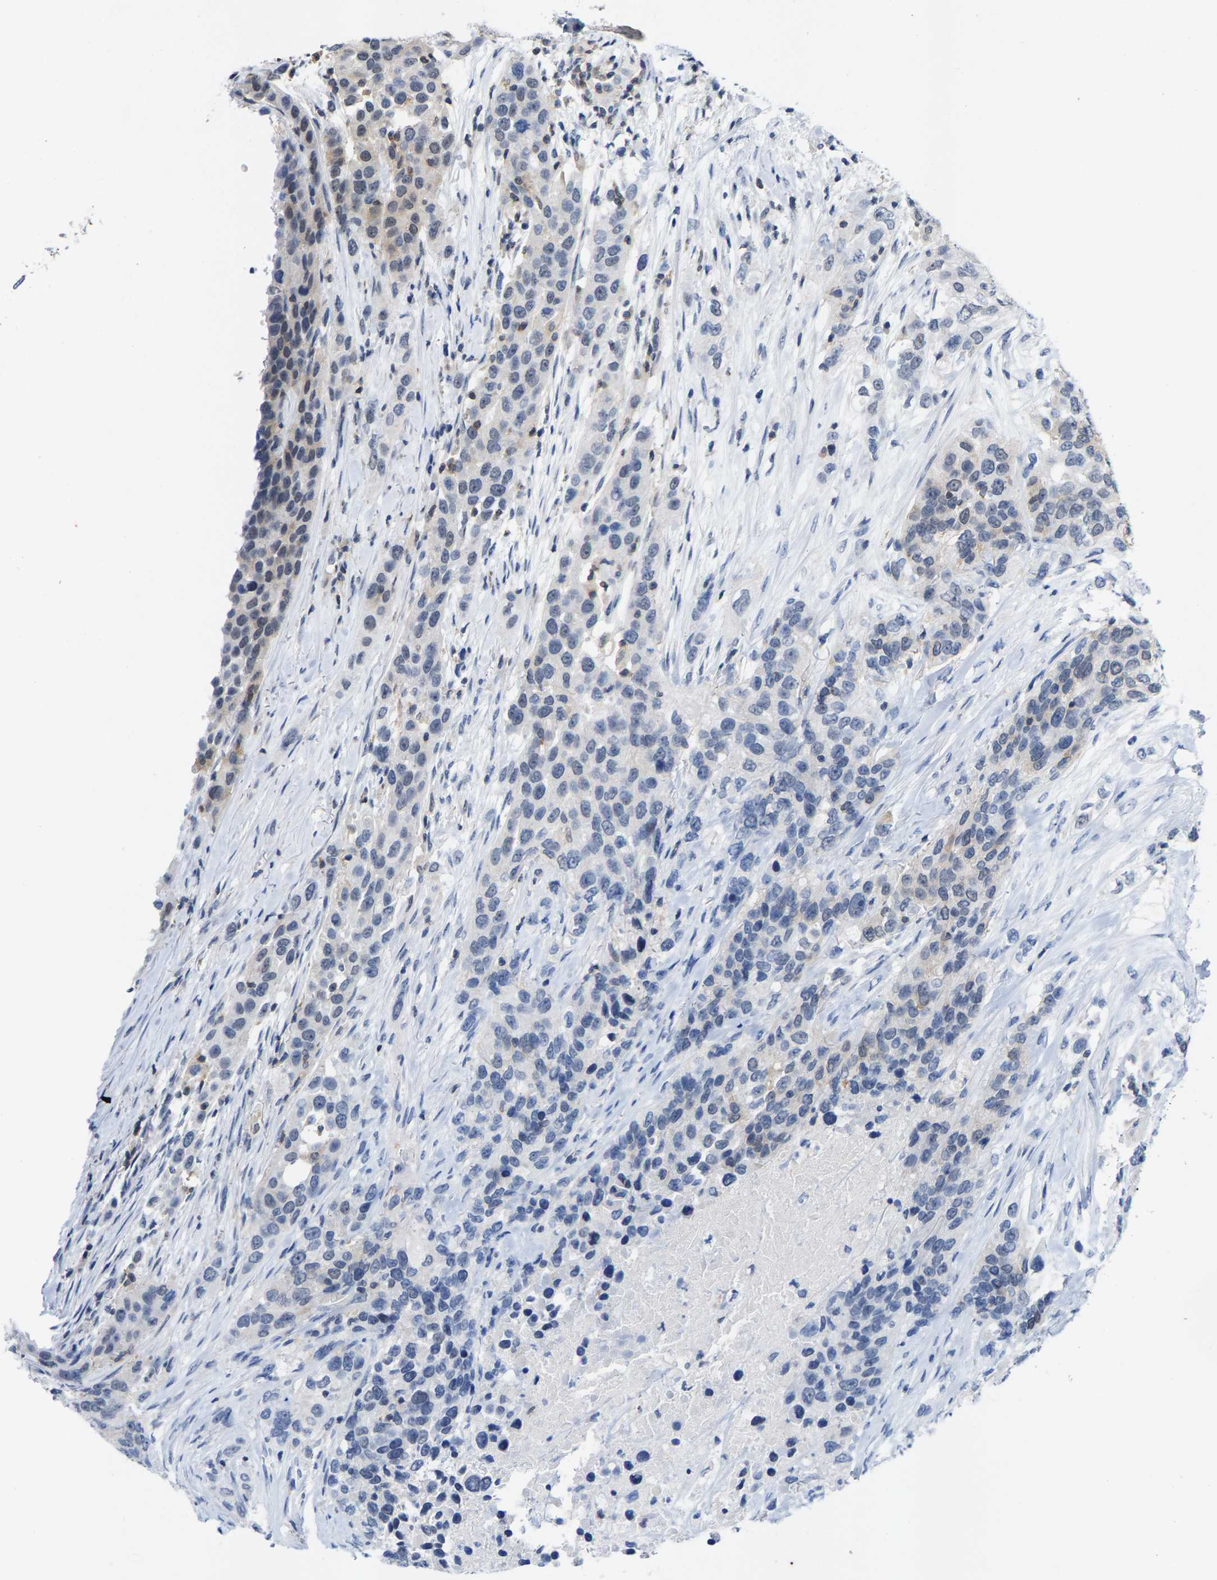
{"staining": {"intensity": "negative", "quantity": "none", "location": "none"}, "tissue": "urothelial cancer", "cell_type": "Tumor cells", "image_type": "cancer", "snomed": [{"axis": "morphology", "description": "Urothelial carcinoma, High grade"}, {"axis": "topography", "description": "Urinary bladder"}], "caption": "Tumor cells show no significant protein positivity in urothelial carcinoma (high-grade). (DAB immunohistochemistry visualized using brightfield microscopy, high magnification).", "gene": "FGD3", "patient": {"sex": "female", "age": 80}}